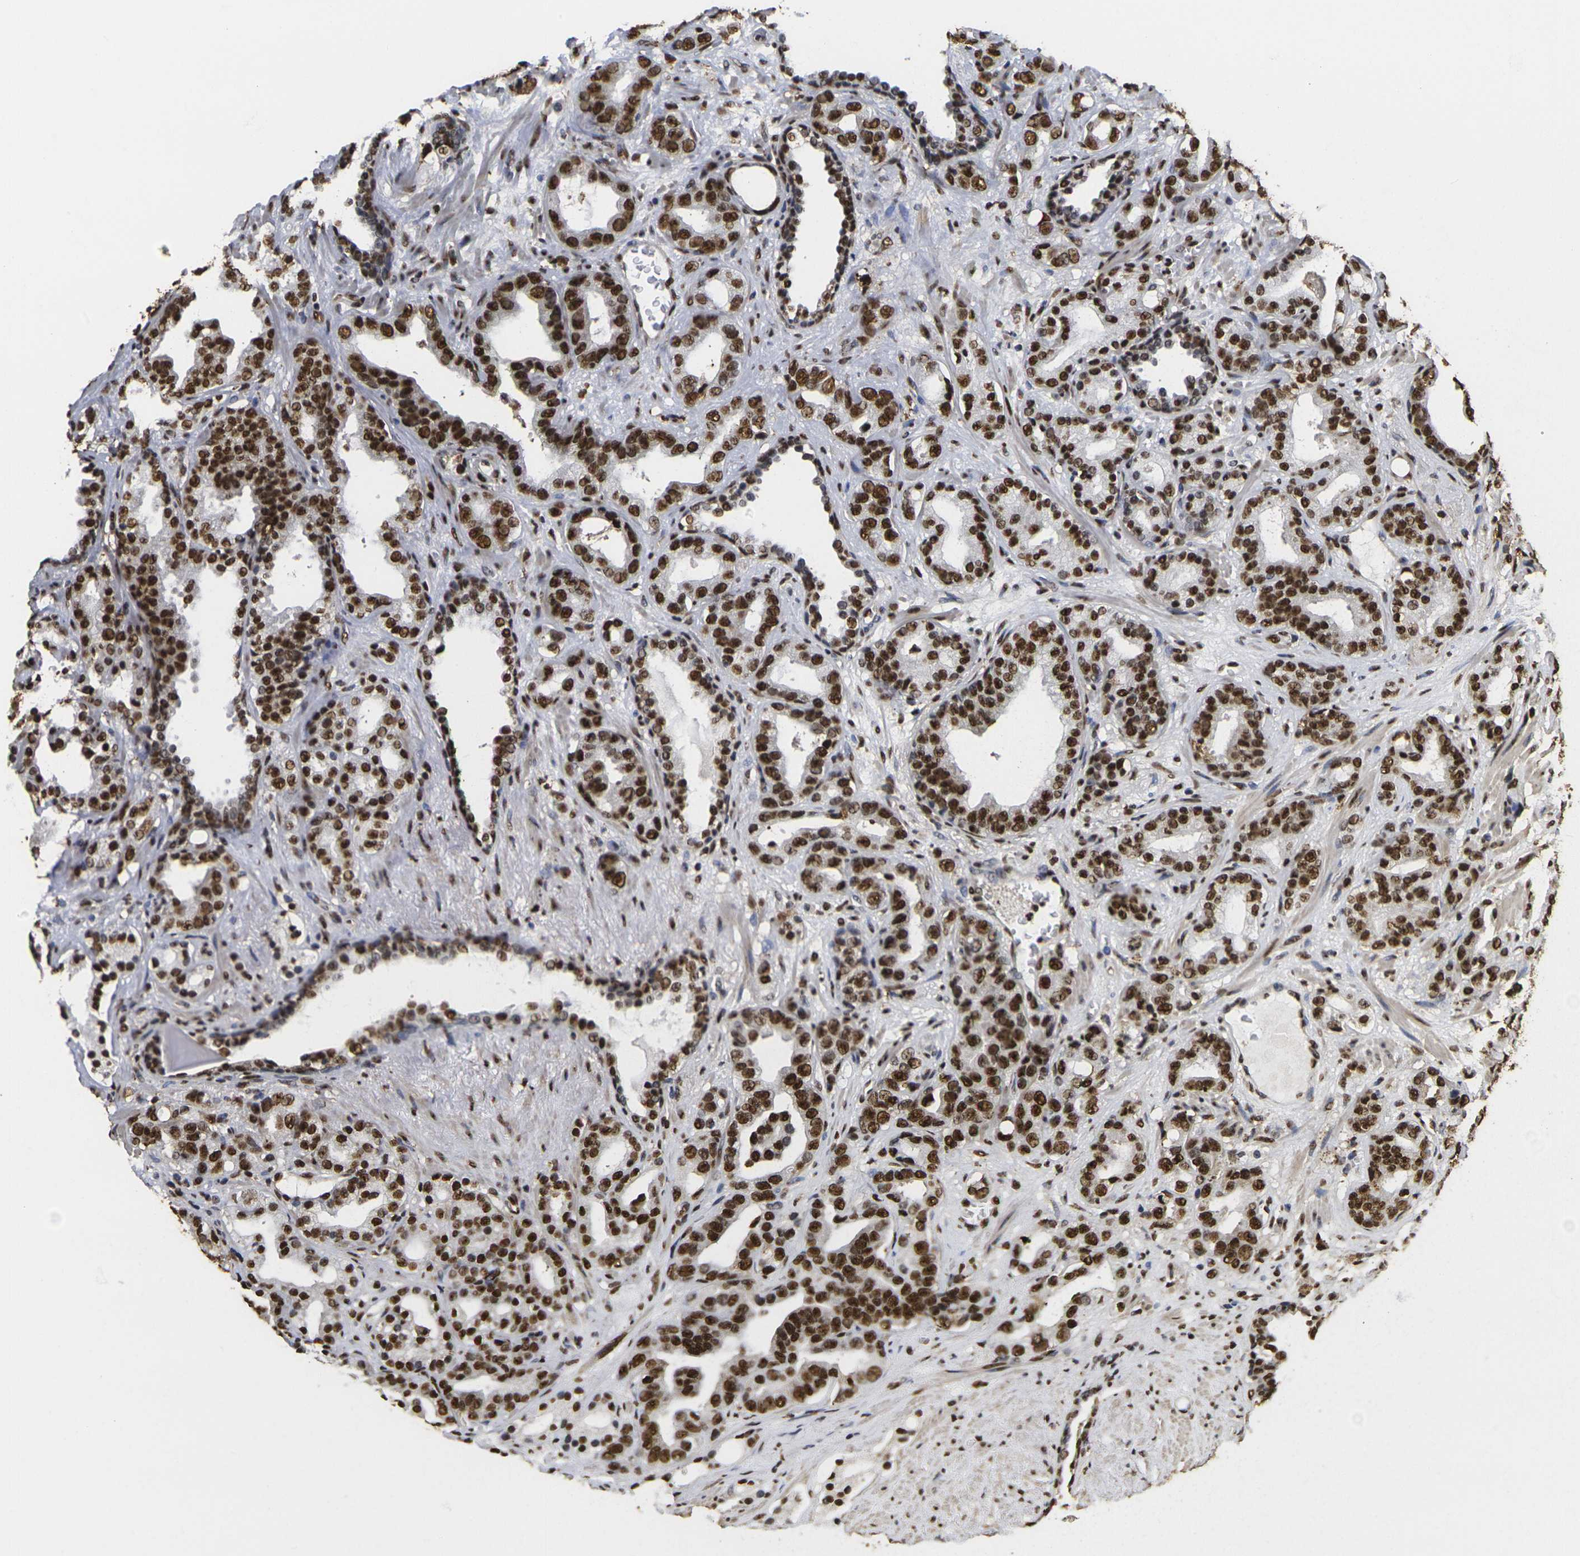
{"staining": {"intensity": "strong", "quantity": ">75%", "location": "nuclear"}, "tissue": "prostate cancer", "cell_type": "Tumor cells", "image_type": "cancer", "snomed": [{"axis": "morphology", "description": "Adenocarcinoma, Low grade"}, {"axis": "topography", "description": "Prostate"}], "caption": "Prostate cancer stained for a protein displays strong nuclear positivity in tumor cells. (Stains: DAB (3,3'-diaminobenzidine) in brown, nuclei in blue, Microscopy: brightfield microscopy at high magnification).", "gene": "SMARCC1", "patient": {"sex": "male", "age": 63}}